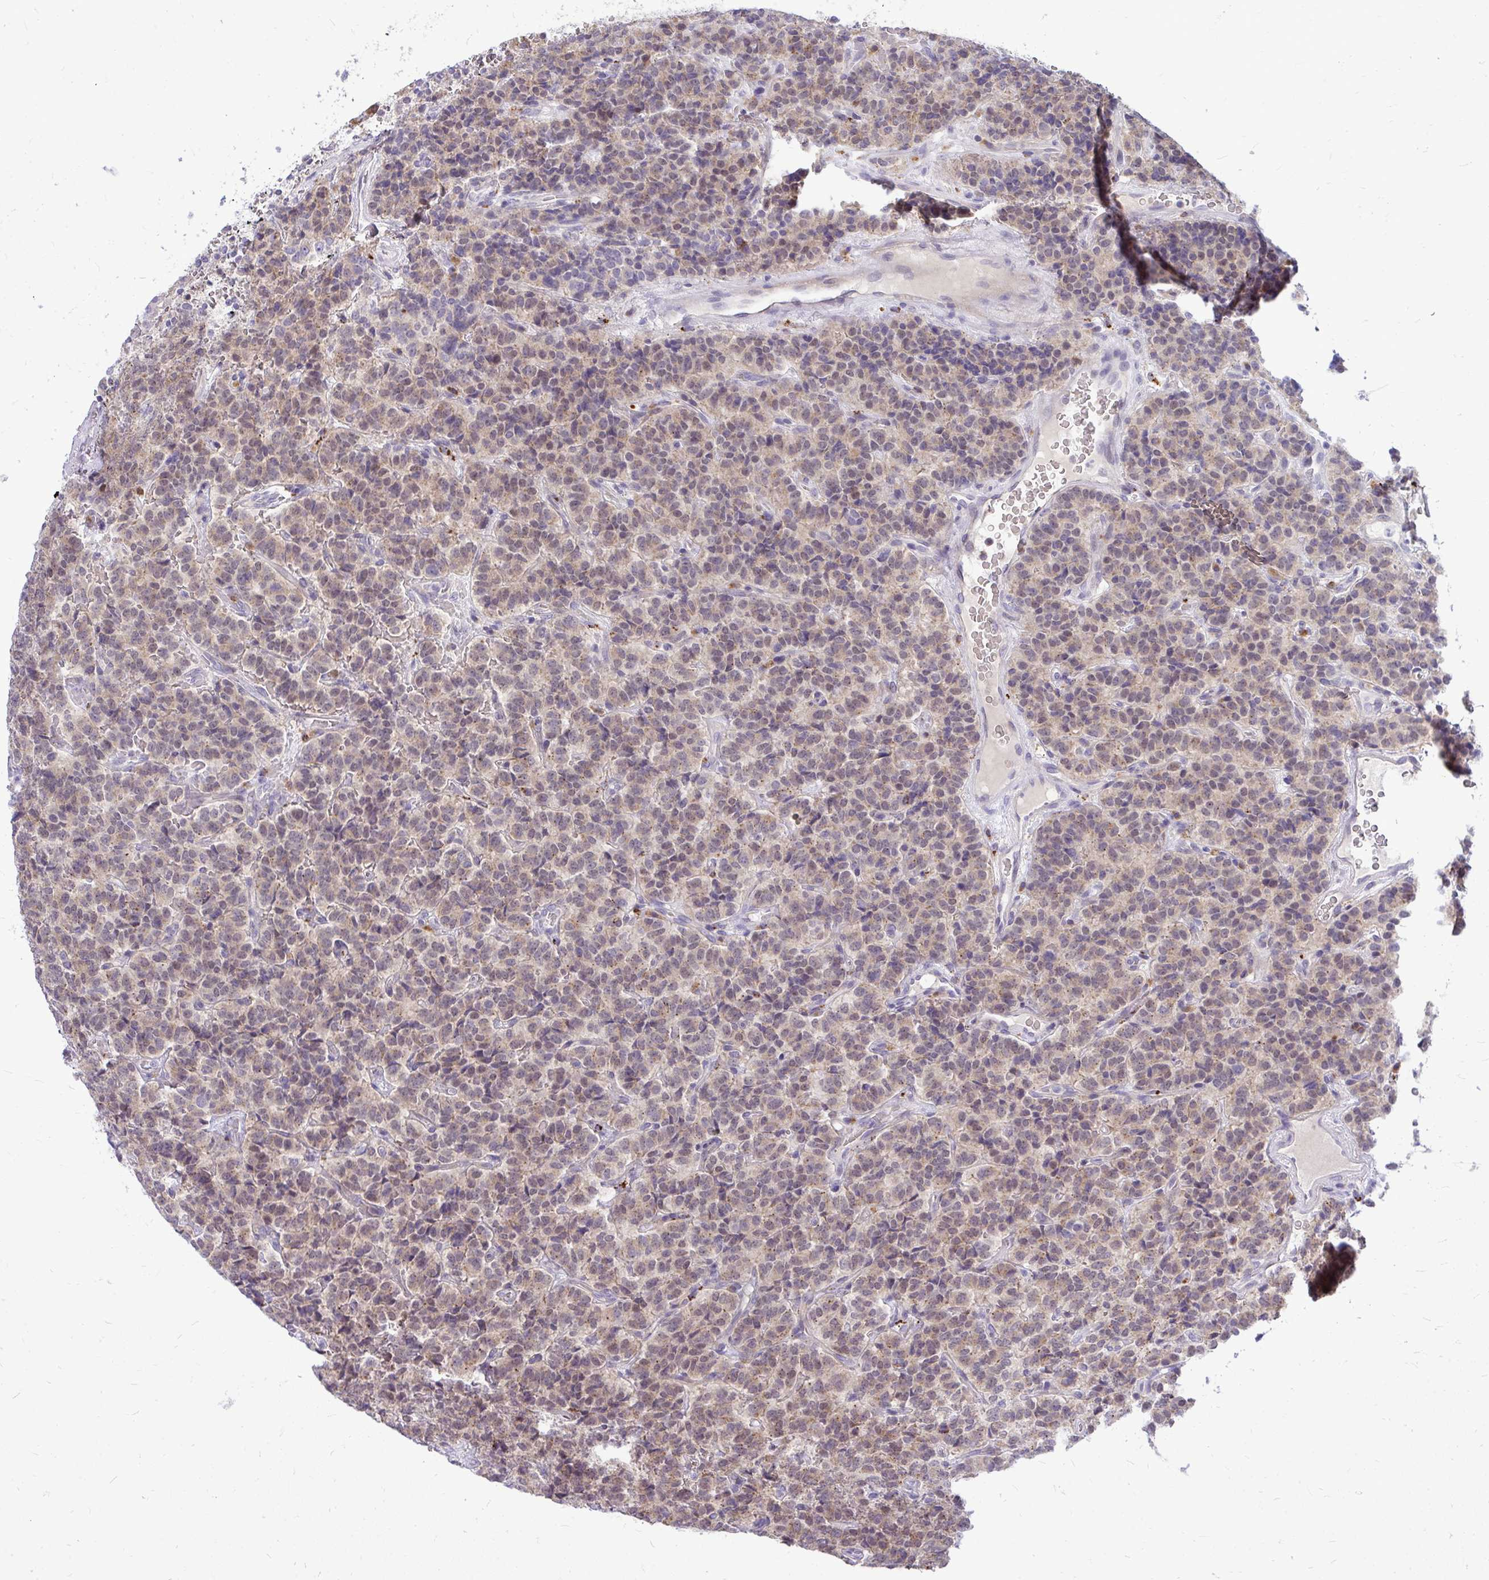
{"staining": {"intensity": "weak", "quantity": "25%-75%", "location": "cytoplasmic/membranous,nuclear"}, "tissue": "carcinoid", "cell_type": "Tumor cells", "image_type": "cancer", "snomed": [{"axis": "morphology", "description": "Carcinoid, malignant, NOS"}, {"axis": "topography", "description": "Pancreas"}], "caption": "An immunohistochemistry micrograph of tumor tissue is shown. Protein staining in brown shows weak cytoplasmic/membranous and nuclear positivity in carcinoid within tumor cells.", "gene": "ZSCAN25", "patient": {"sex": "male", "age": 36}}